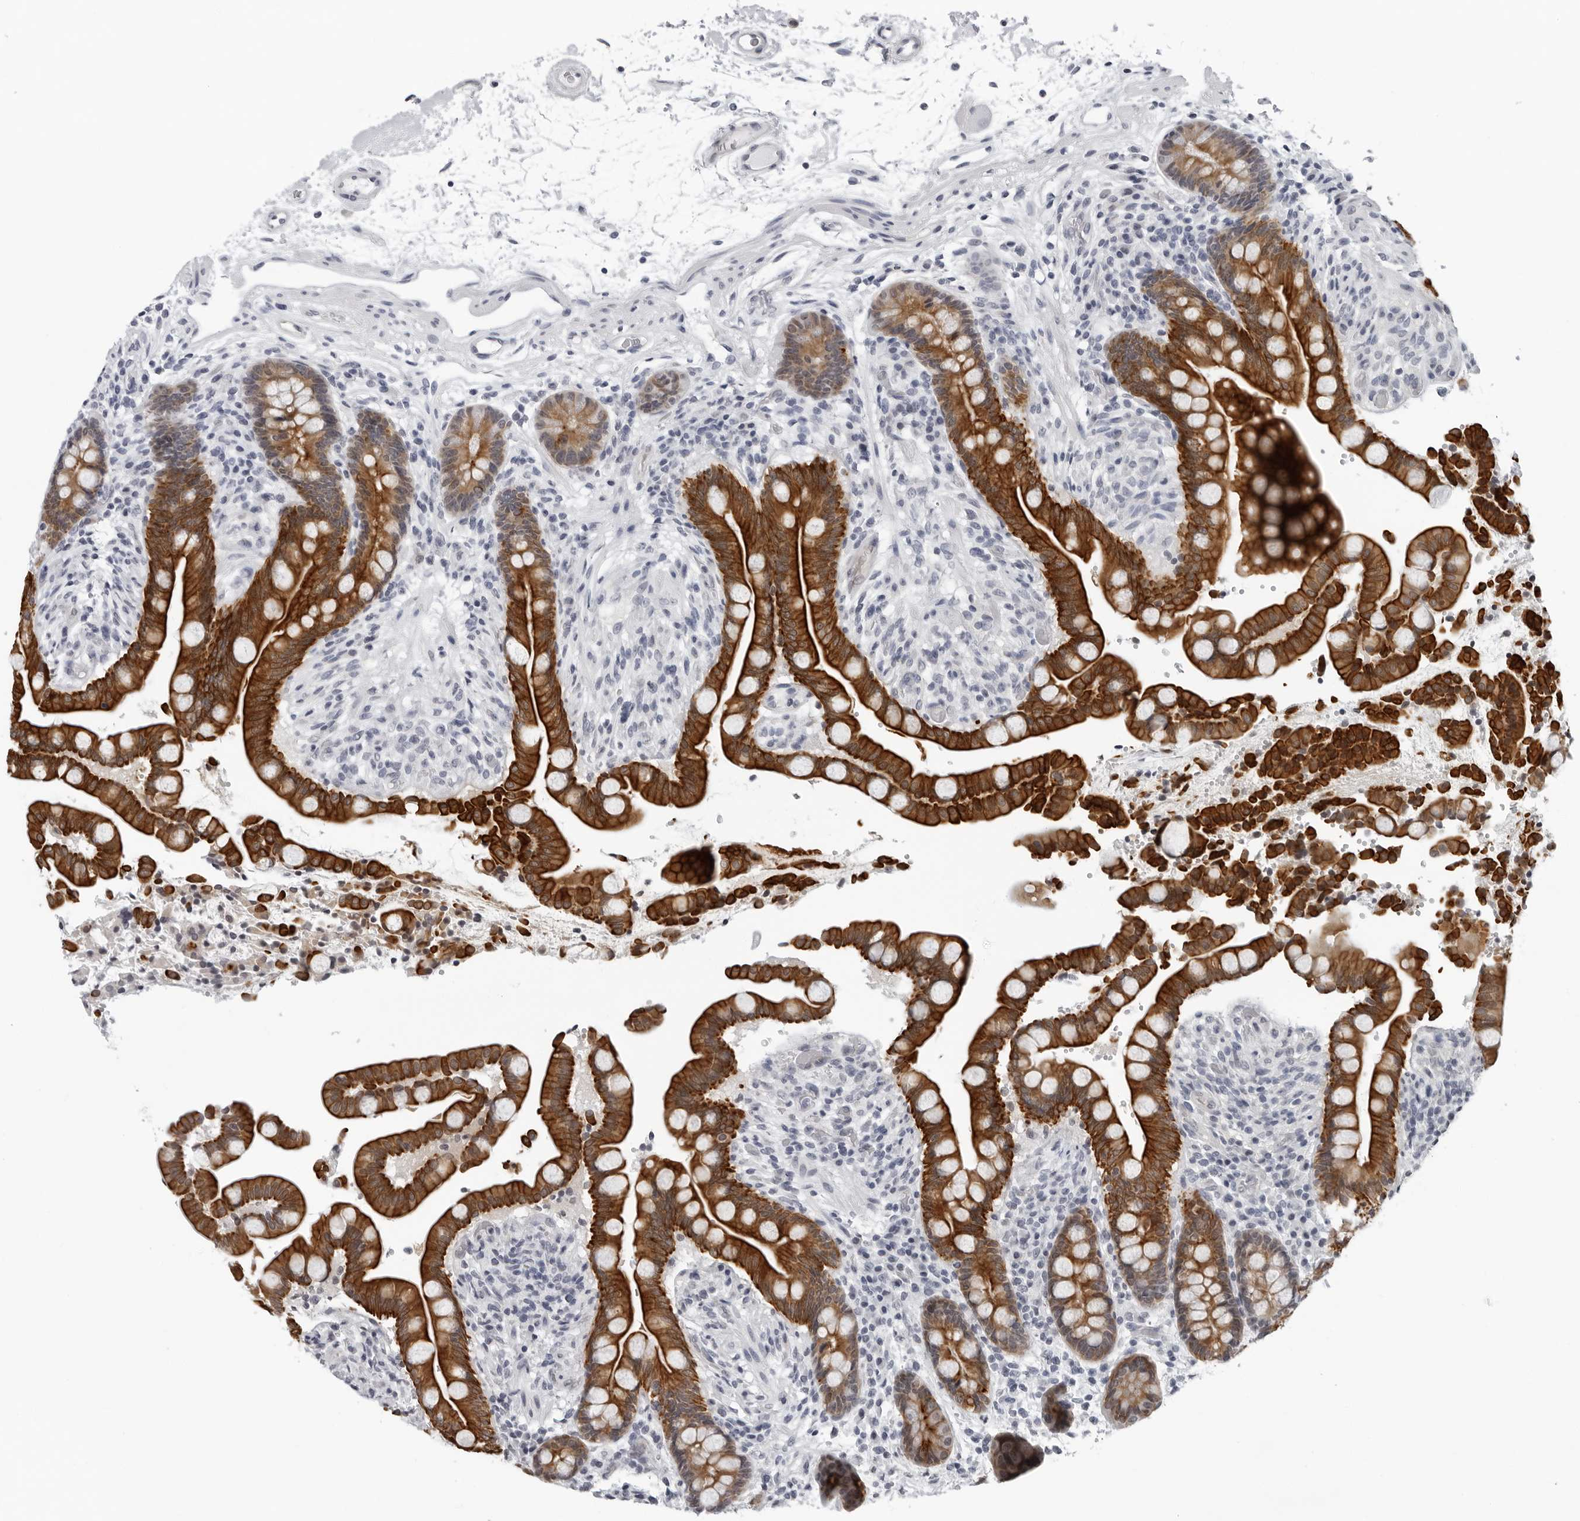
{"staining": {"intensity": "negative", "quantity": "none", "location": "none"}, "tissue": "colon", "cell_type": "Endothelial cells", "image_type": "normal", "snomed": [{"axis": "morphology", "description": "Normal tissue, NOS"}, {"axis": "topography", "description": "Colon"}], "caption": "This is an immunohistochemistry (IHC) photomicrograph of benign colon. There is no positivity in endothelial cells.", "gene": "CCDC28B", "patient": {"sex": "male", "age": 73}}